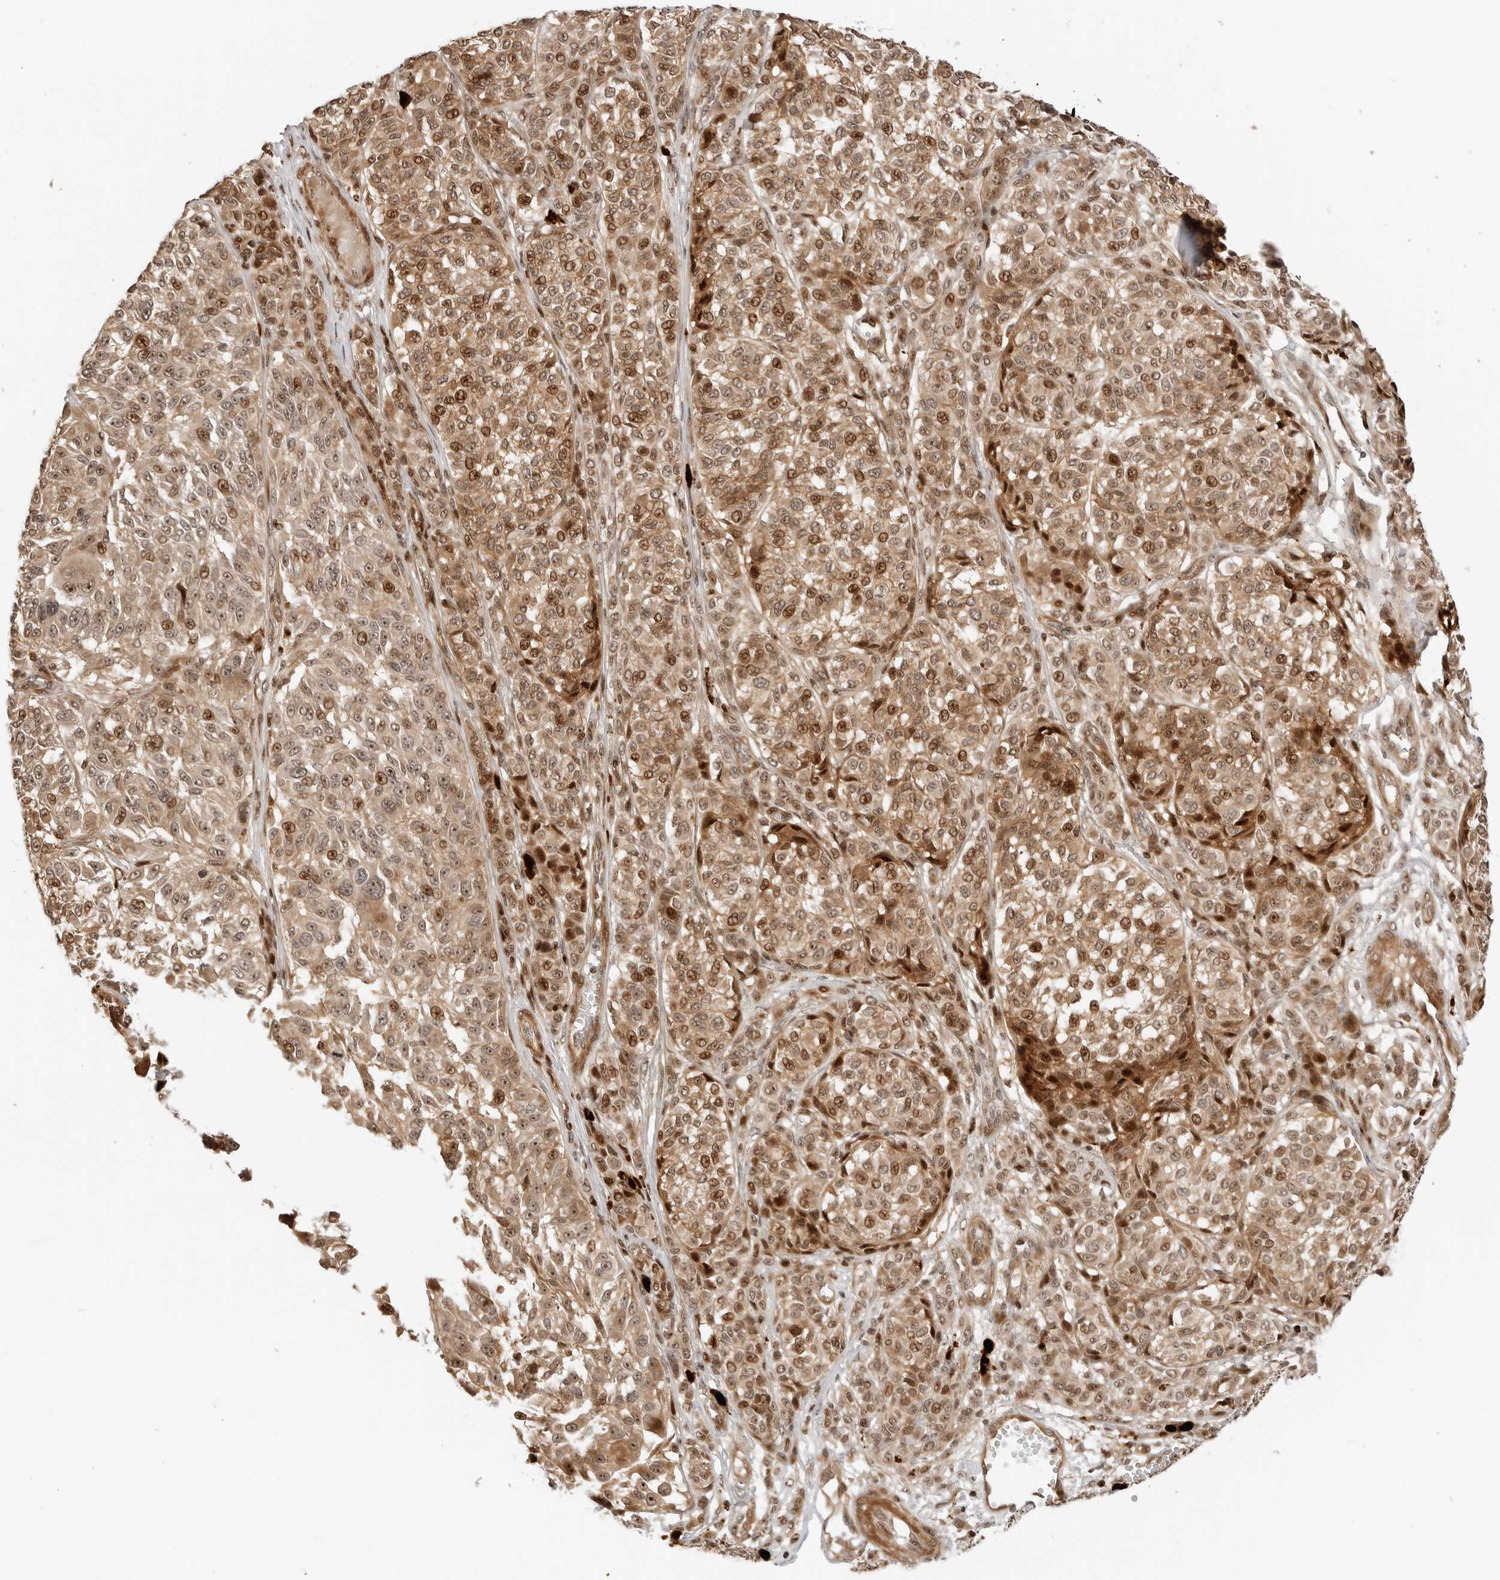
{"staining": {"intensity": "moderate", "quantity": ">75%", "location": "cytoplasmic/membranous,nuclear"}, "tissue": "melanoma", "cell_type": "Tumor cells", "image_type": "cancer", "snomed": [{"axis": "morphology", "description": "Malignant melanoma, NOS"}, {"axis": "topography", "description": "Skin"}], "caption": "The histopathology image demonstrates a brown stain indicating the presence of a protein in the cytoplasmic/membranous and nuclear of tumor cells in malignant melanoma.", "gene": "GEM", "patient": {"sex": "male", "age": 83}}